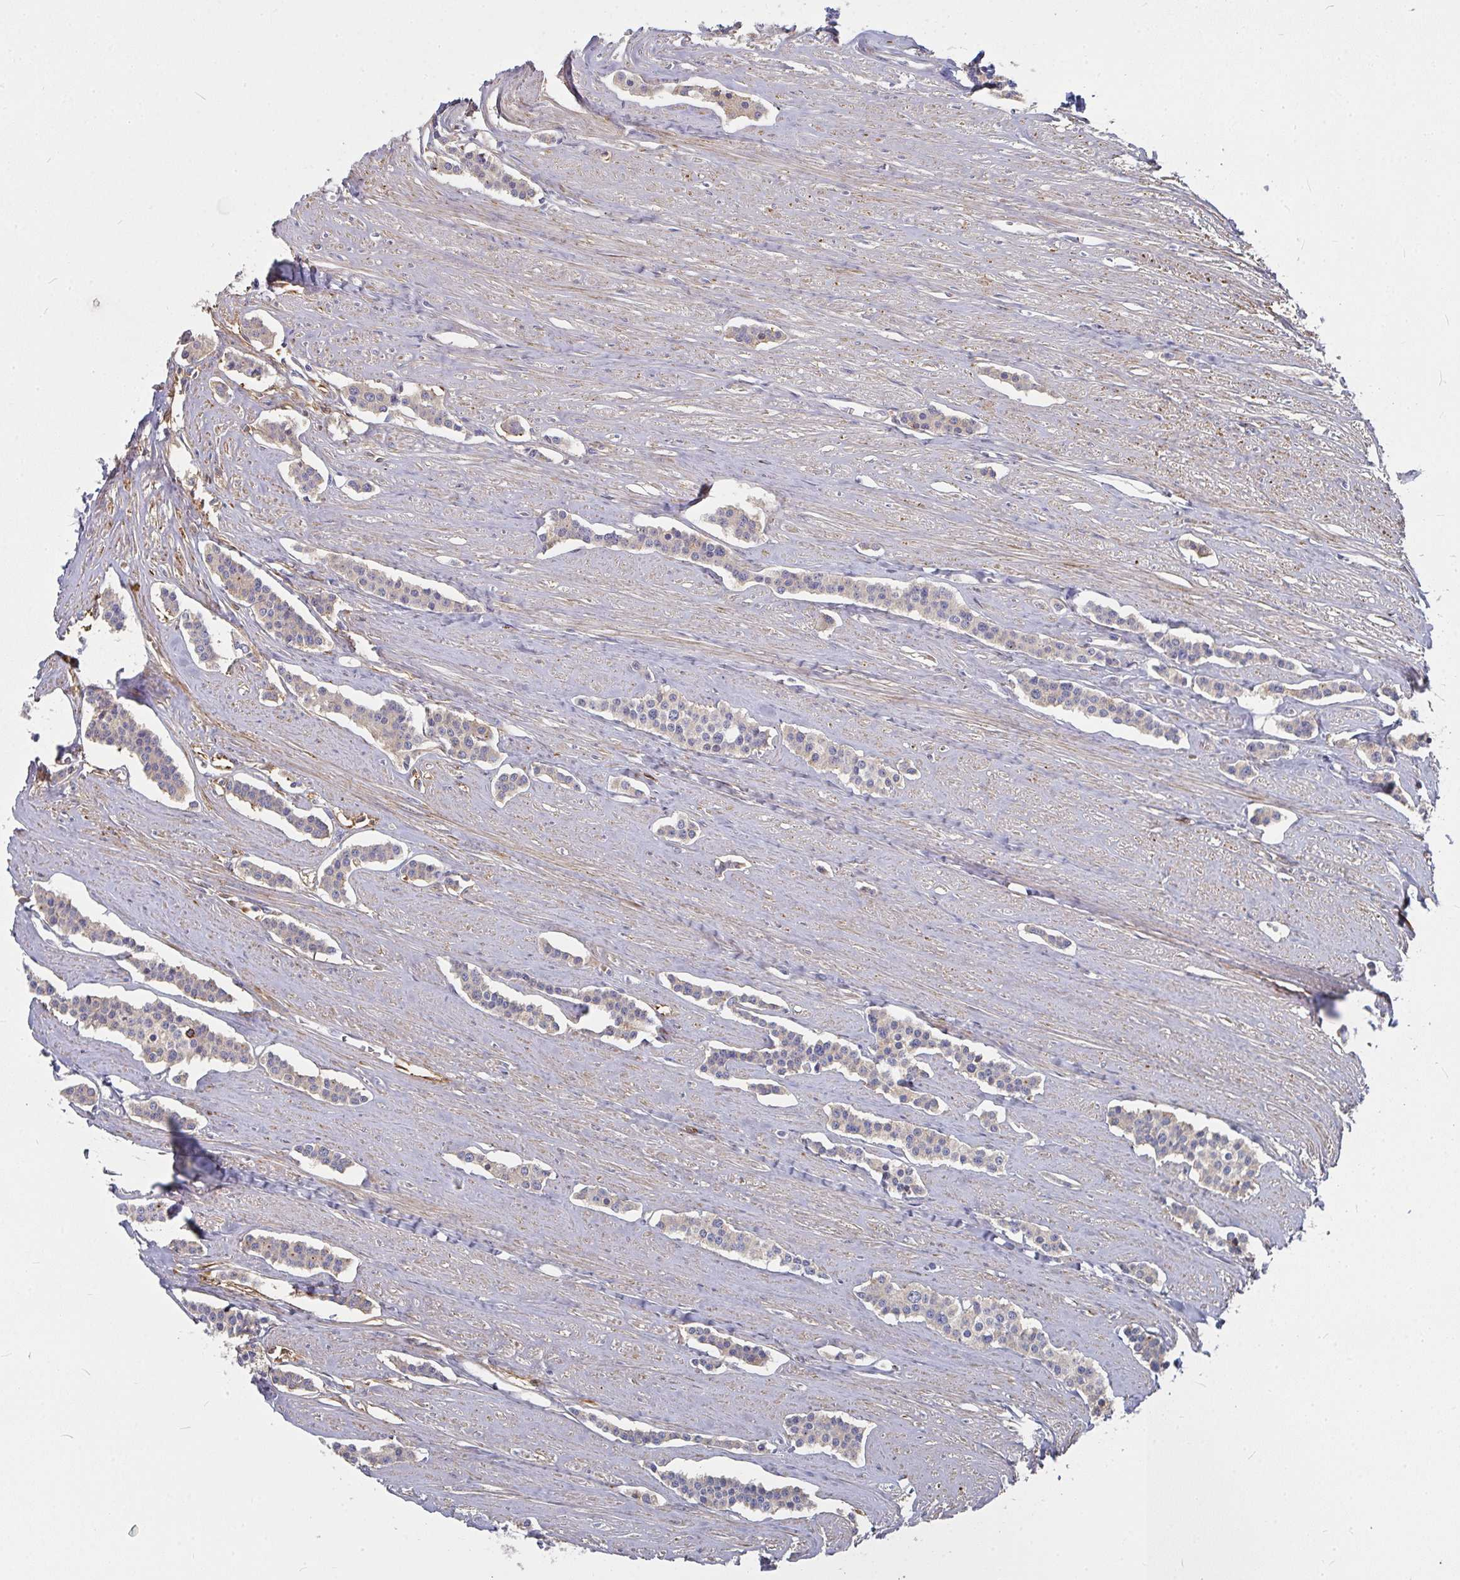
{"staining": {"intensity": "weak", "quantity": "25%-75%", "location": "cytoplasmic/membranous"}, "tissue": "carcinoid", "cell_type": "Tumor cells", "image_type": "cancer", "snomed": [{"axis": "morphology", "description": "Carcinoid, malignant, NOS"}, {"axis": "topography", "description": "Small intestine"}], "caption": "Weak cytoplasmic/membranous expression for a protein is seen in approximately 25%-75% of tumor cells of malignant carcinoid using immunohistochemistry (IHC).", "gene": "RHEBL1", "patient": {"sex": "male", "age": 60}}